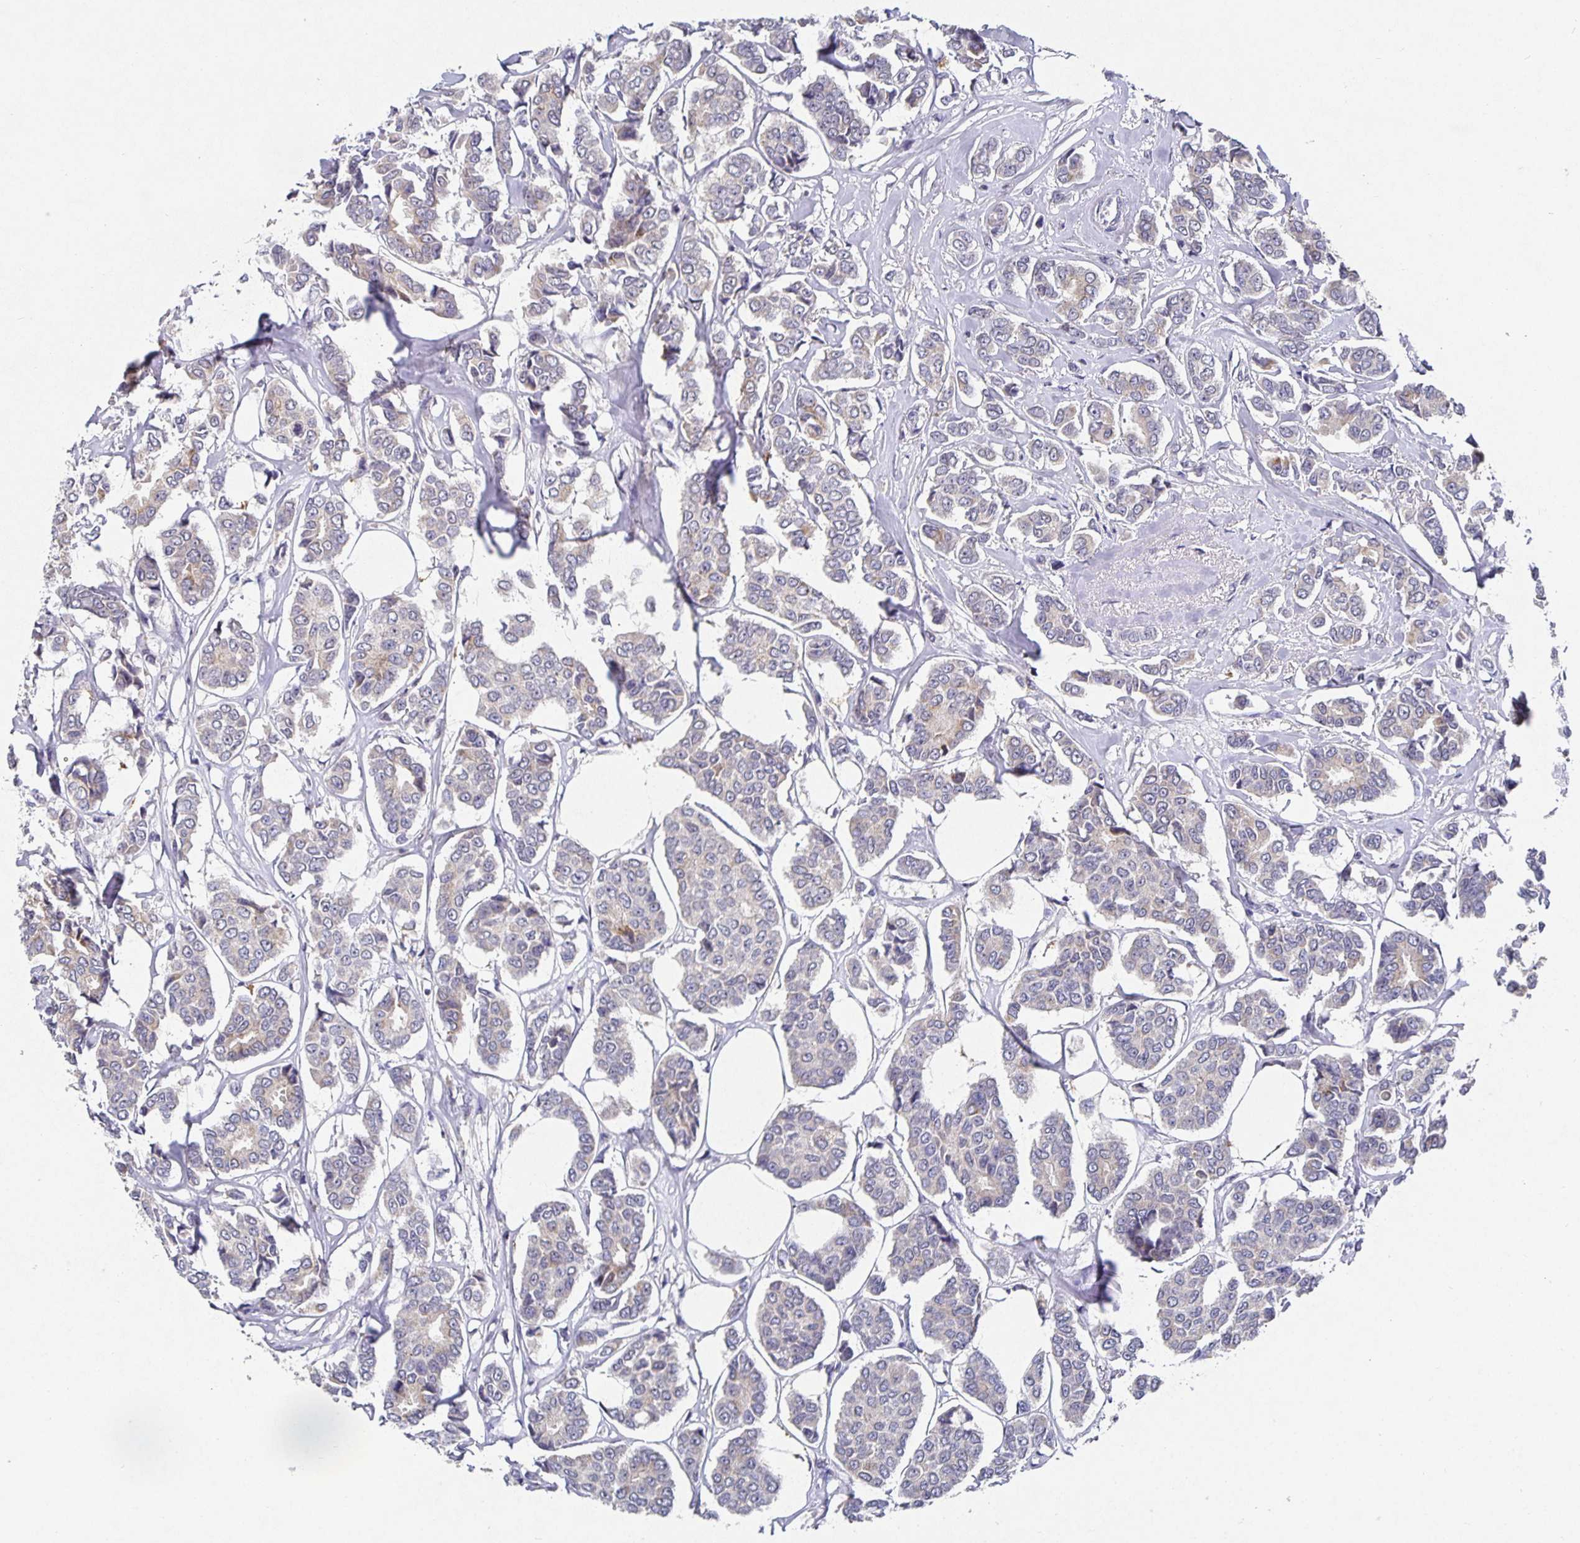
{"staining": {"intensity": "weak", "quantity": "<25%", "location": "cytoplasmic/membranous"}, "tissue": "breast cancer", "cell_type": "Tumor cells", "image_type": "cancer", "snomed": [{"axis": "morphology", "description": "Duct carcinoma"}, {"axis": "topography", "description": "Breast"}], "caption": "Breast cancer stained for a protein using immunohistochemistry (IHC) shows no staining tumor cells.", "gene": "HEPN1", "patient": {"sex": "female", "age": 94}}